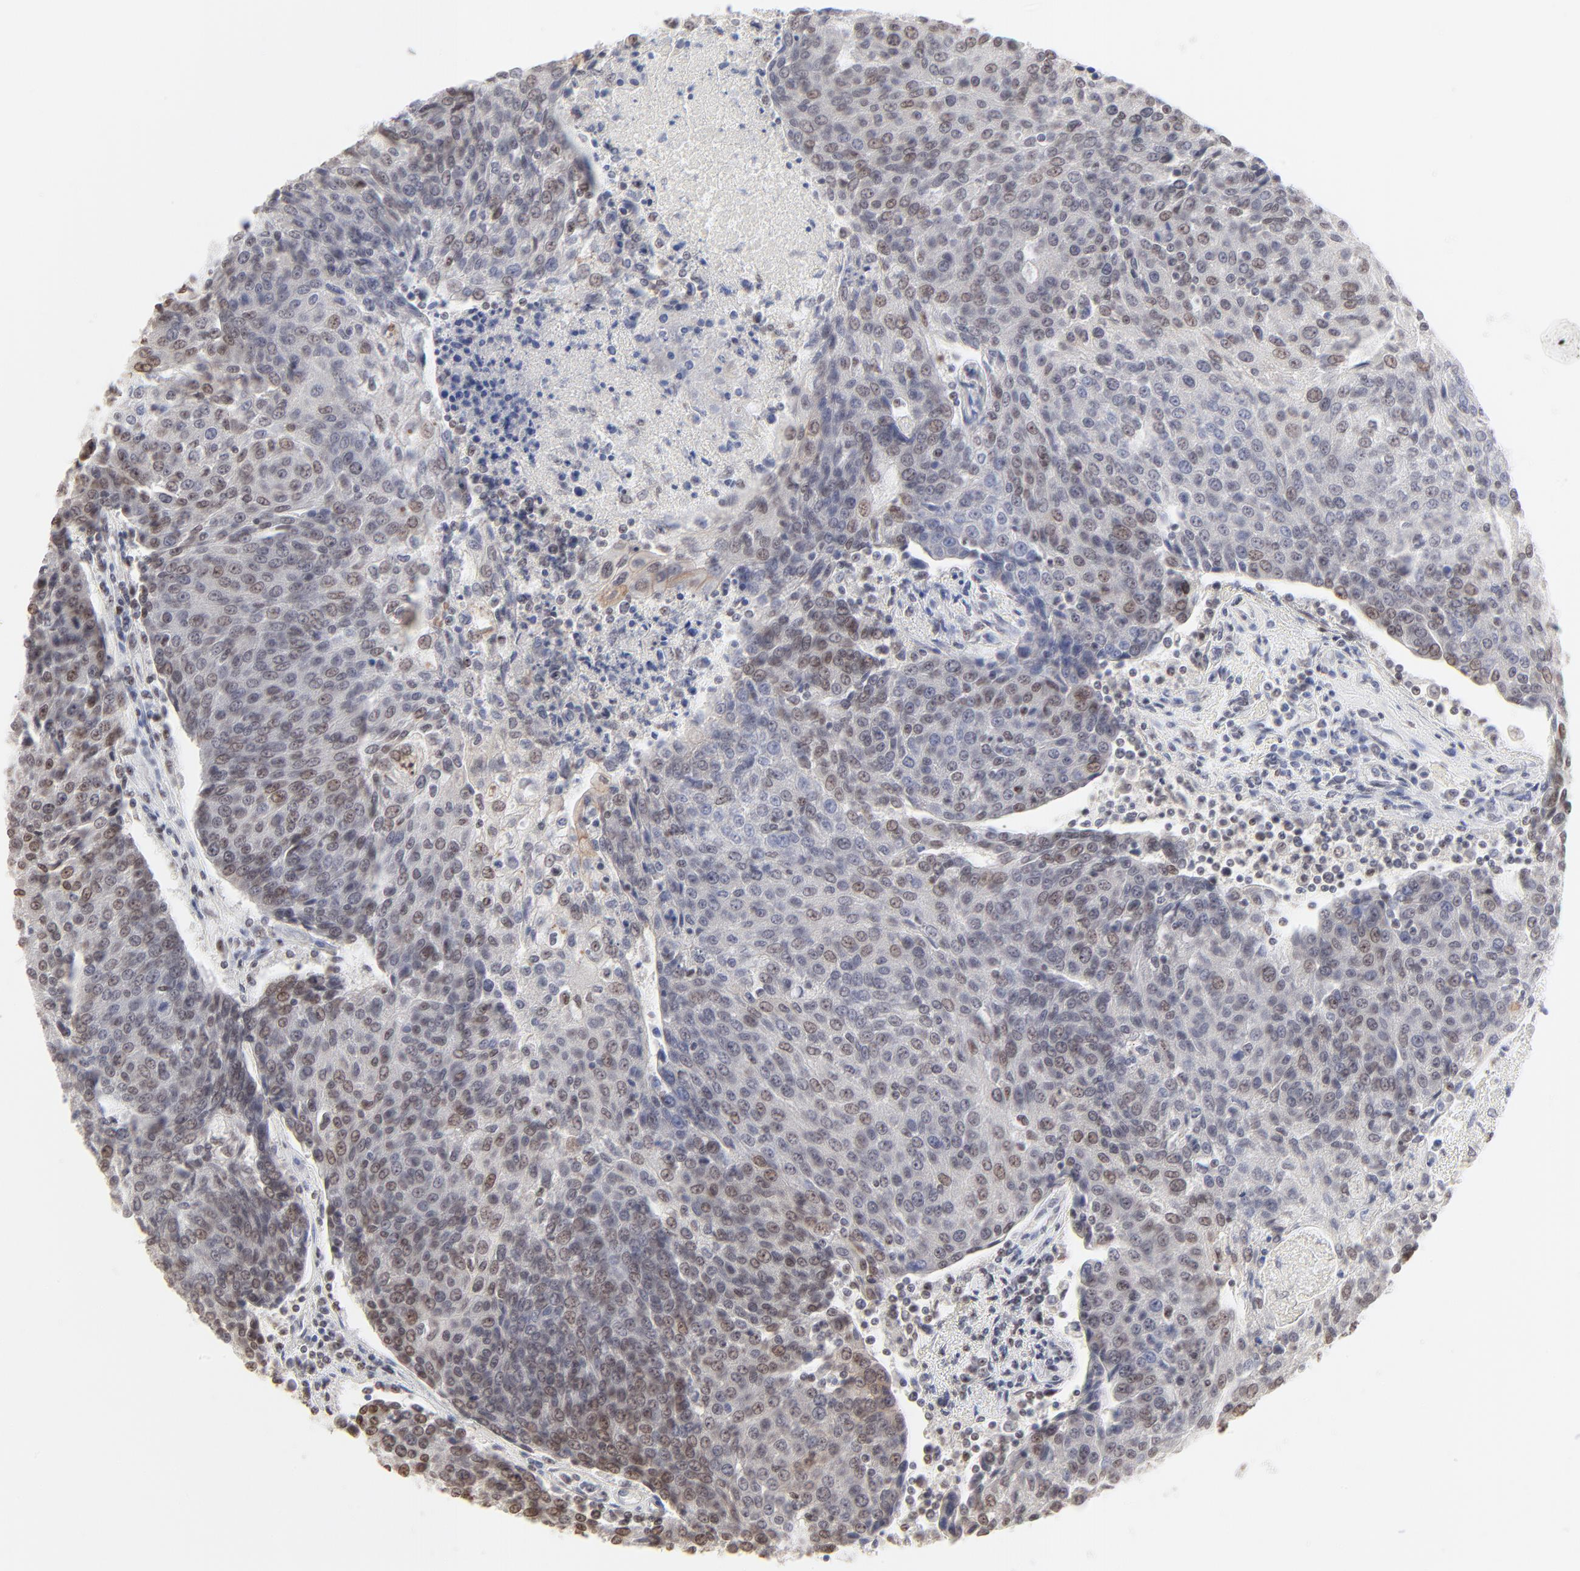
{"staining": {"intensity": "weak", "quantity": "25%-75%", "location": "nuclear"}, "tissue": "urothelial cancer", "cell_type": "Tumor cells", "image_type": "cancer", "snomed": [{"axis": "morphology", "description": "Urothelial carcinoma, High grade"}, {"axis": "topography", "description": "Urinary bladder"}], "caption": "Immunohistochemistry (IHC) (DAB) staining of urothelial cancer reveals weak nuclear protein positivity in approximately 25%-75% of tumor cells.", "gene": "NFIL3", "patient": {"sex": "female", "age": 85}}